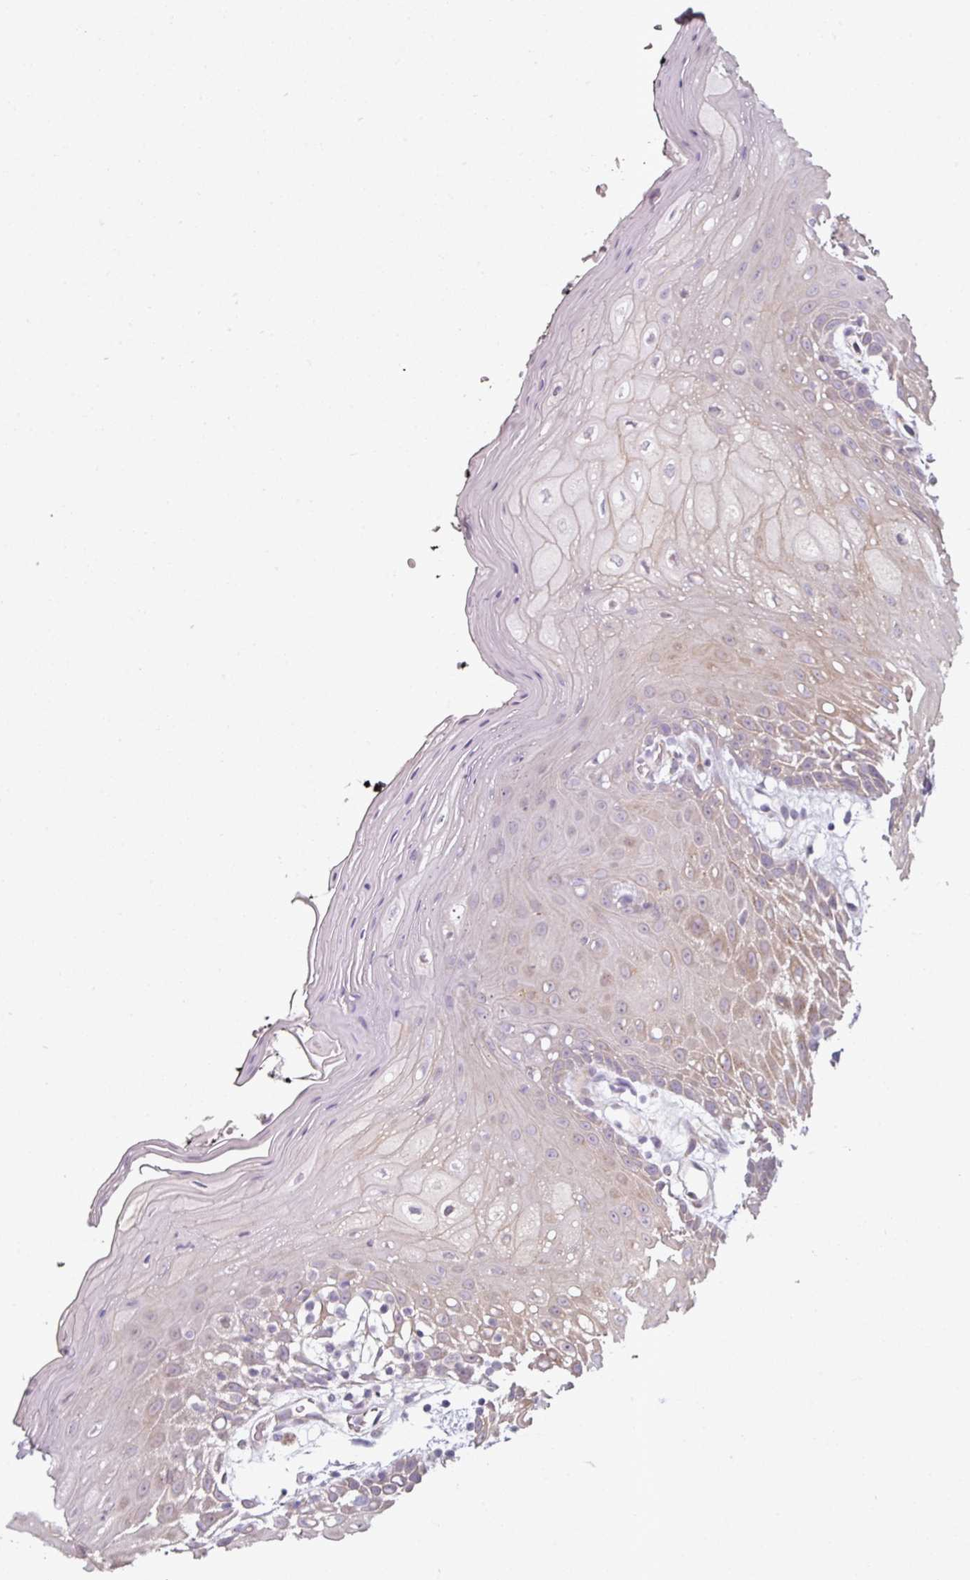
{"staining": {"intensity": "moderate", "quantity": "25%-75%", "location": "cytoplasmic/membranous"}, "tissue": "oral mucosa", "cell_type": "Squamous epithelial cells", "image_type": "normal", "snomed": [{"axis": "morphology", "description": "Normal tissue, NOS"}, {"axis": "topography", "description": "Oral tissue"}, {"axis": "topography", "description": "Tounge, NOS"}], "caption": "Oral mucosa stained with immunohistochemistry (IHC) displays moderate cytoplasmic/membranous positivity in approximately 25%-75% of squamous epithelial cells. The protein of interest is stained brown, and the nuclei are stained in blue (DAB IHC with brightfield microscopy, high magnification).", "gene": "FHAD1", "patient": {"sex": "female", "age": 59}}